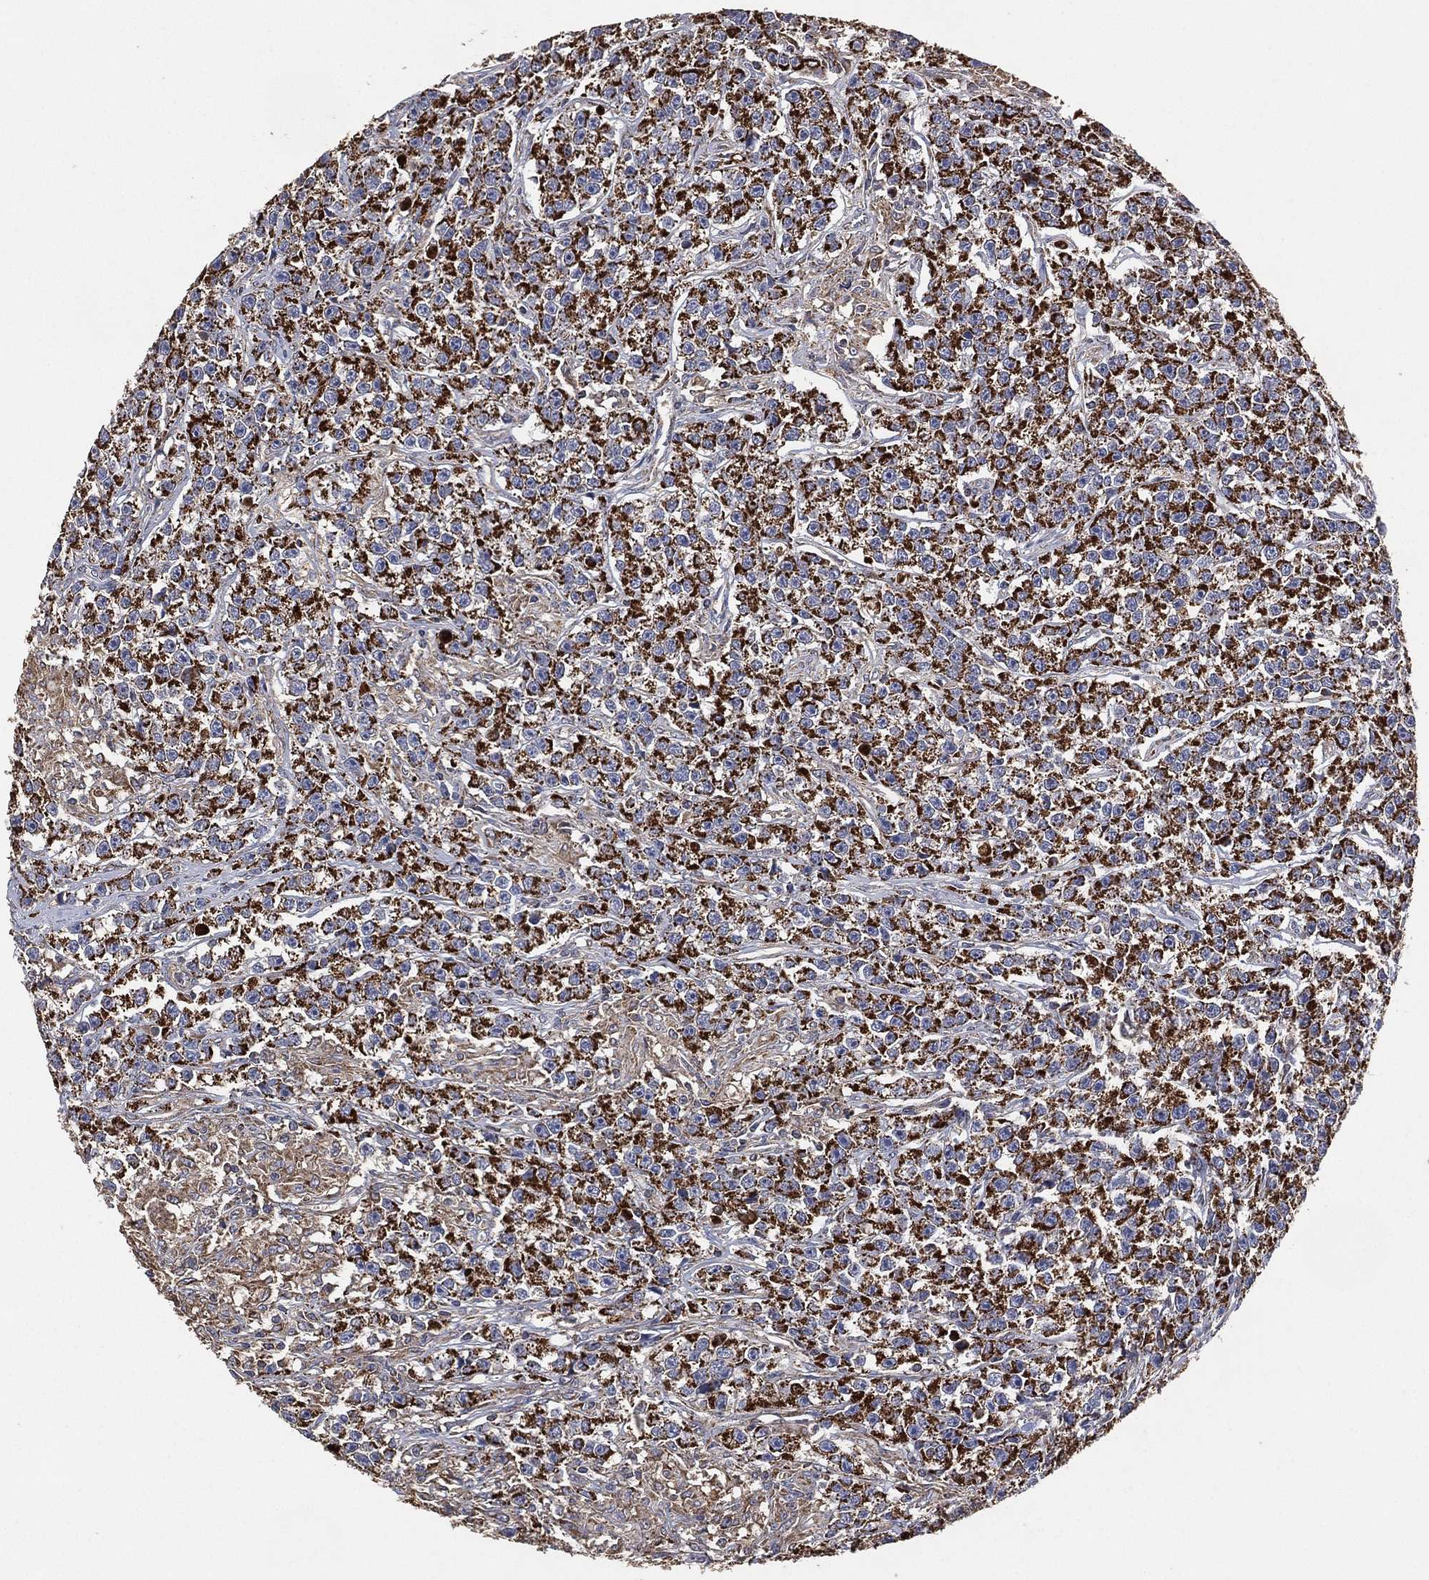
{"staining": {"intensity": "strong", "quantity": "25%-75%", "location": "cytoplasmic/membranous"}, "tissue": "testis cancer", "cell_type": "Tumor cells", "image_type": "cancer", "snomed": [{"axis": "morphology", "description": "Seminoma, NOS"}, {"axis": "topography", "description": "Testis"}], "caption": "Immunohistochemistry staining of testis cancer, which demonstrates high levels of strong cytoplasmic/membranous positivity in approximately 25%-75% of tumor cells indicating strong cytoplasmic/membranous protein expression. The staining was performed using DAB (brown) for protein detection and nuclei were counterstained in hematoxylin (blue).", "gene": "LIMD1", "patient": {"sex": "male", "age": 59}}